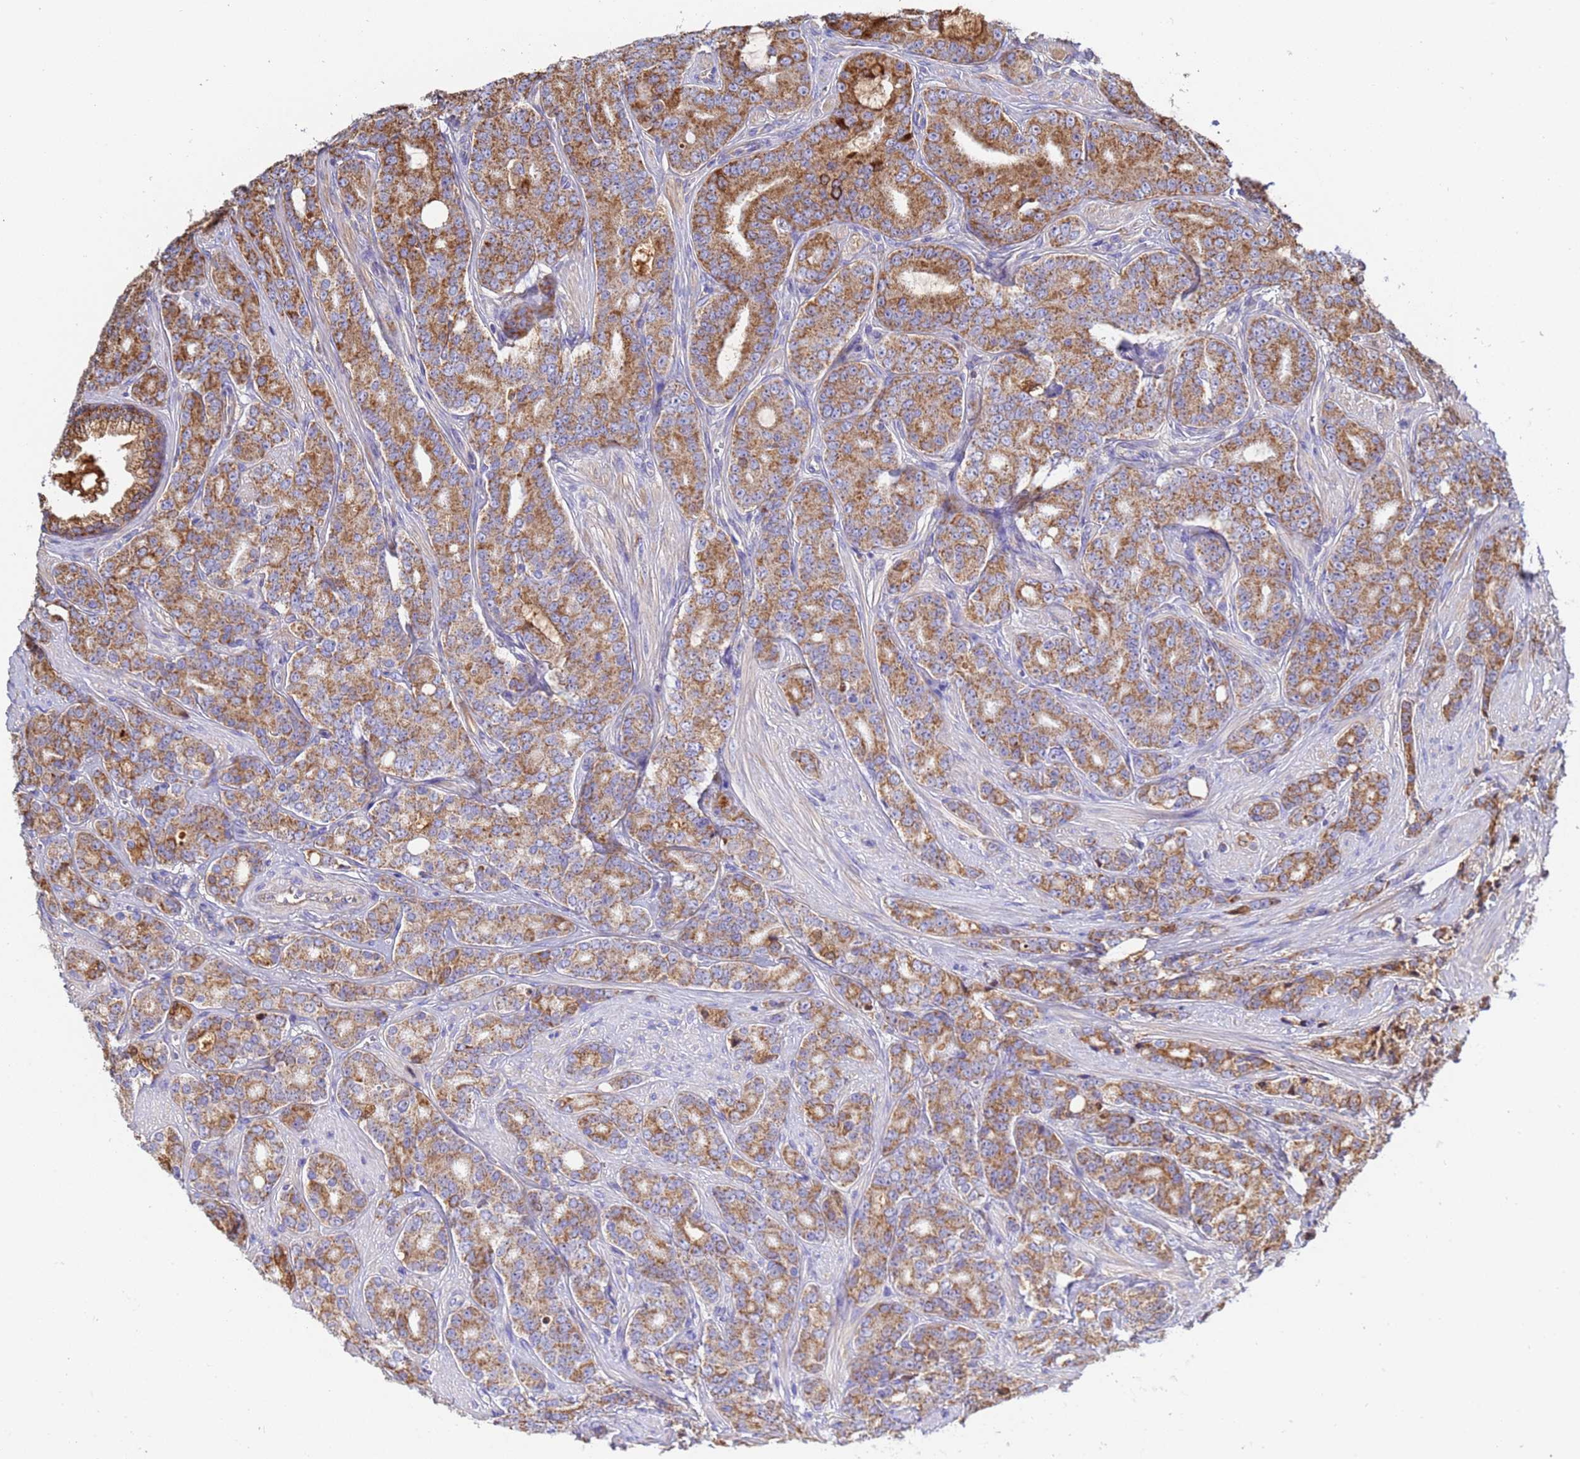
{"staining": {"intensity": "moderate", "quantity": ">75%", "location": "cytoplasmic/membranous"}, "tissue": "prostate cancer", "cell_type": "Tumor cells", "image_type": "cancer", "snomed": [{"axis": "morphology", "description": "Adenocarcinoma, High grade"}, {"axis": "topography", "description": "Prostate"}], "caption": "Human prostate high-grade adenocarcinoma stained for a protein (brown) shows moderate cytoplasmic/membranous positive positivity in about >75% of tumor cells.", "gene": "GLUD1", "patient": {"sex": "male", "age": 62}}